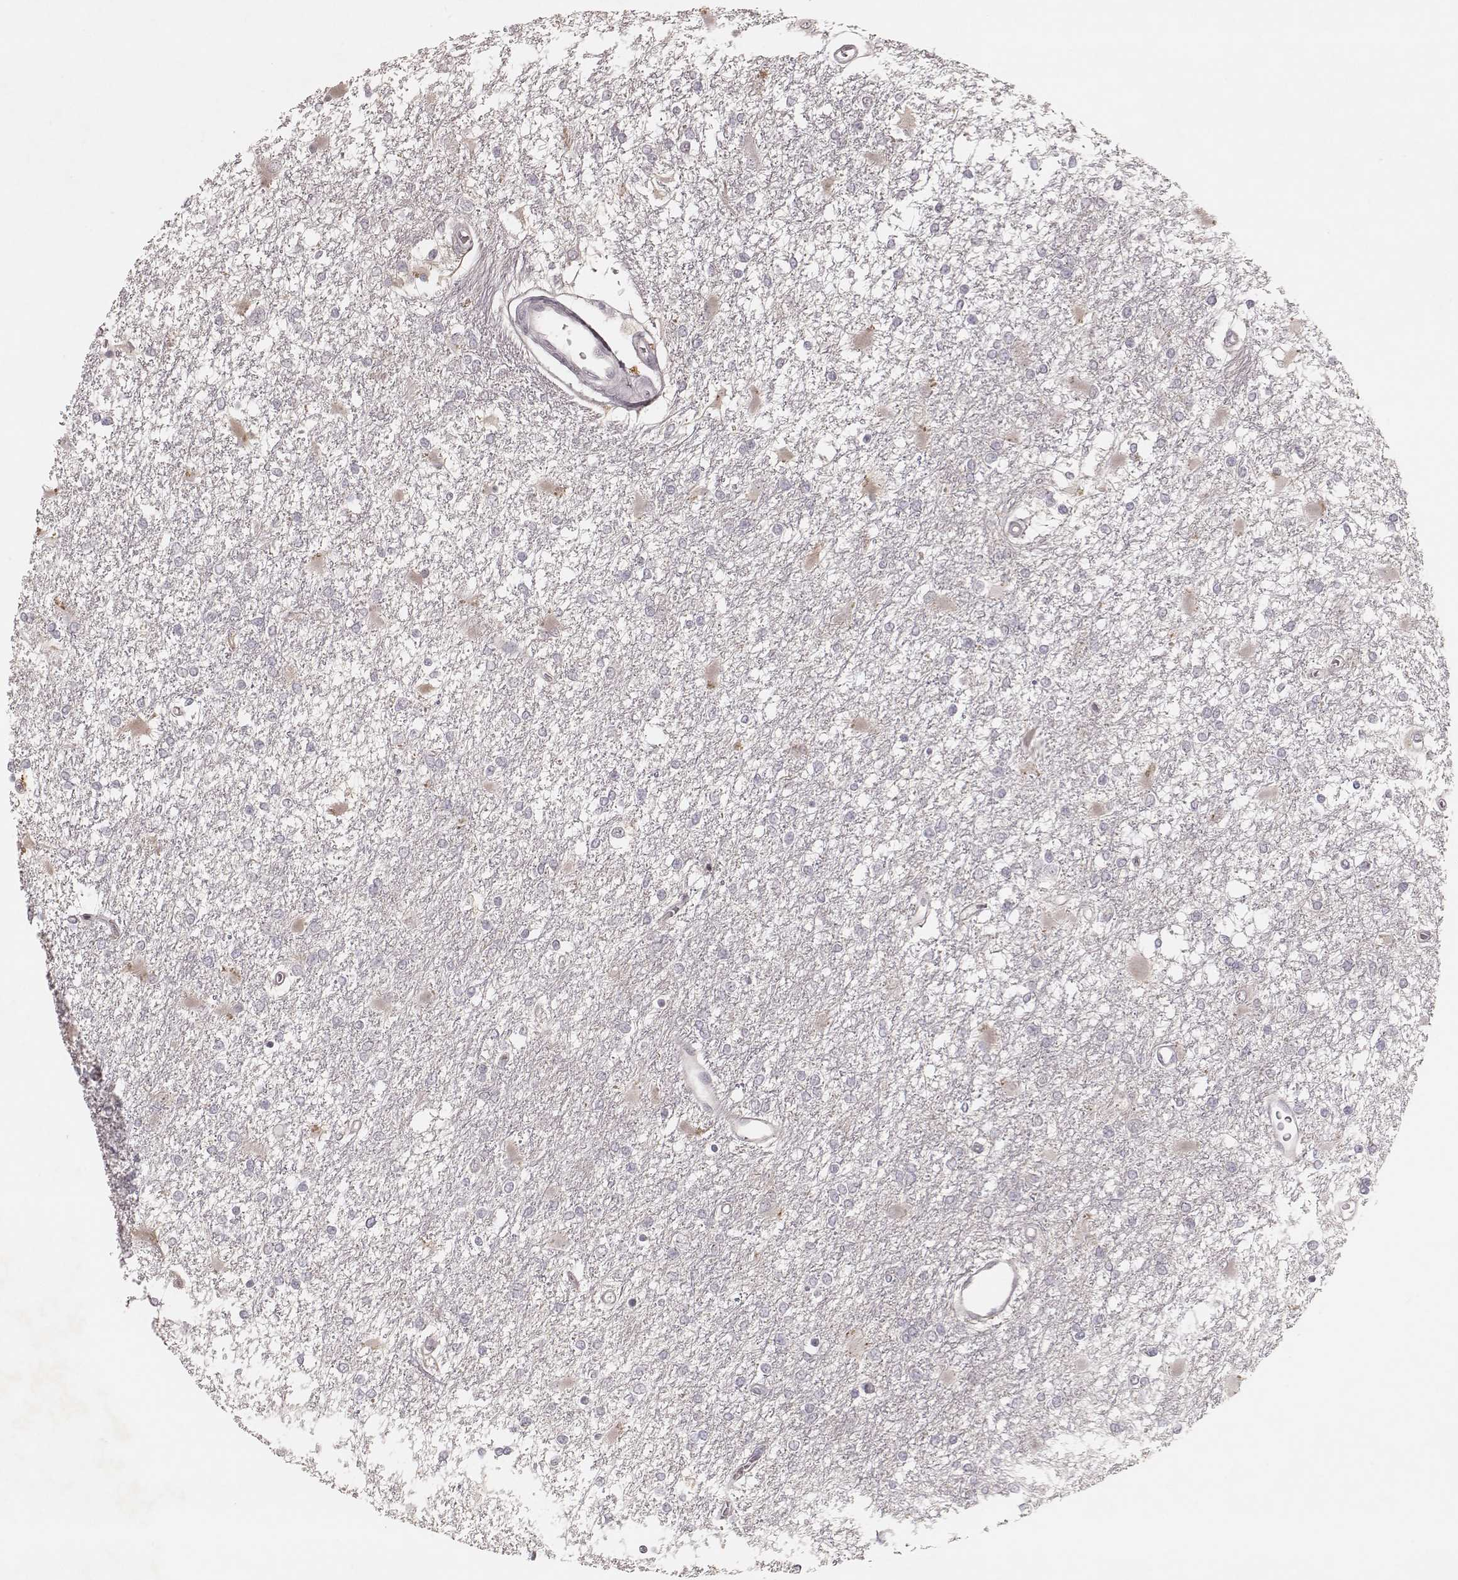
{"staining": {"intensity": "negative", "quantity": "none", "location": "none"}, "tissue": "glioma", "cell_type": "Tumor cells", "image_type": "cancer", "snomed": [{"axis": "morphology", "description": "Glioma, malignant, High grade"}, {"axis": "topography", "description": "Cerebral cortex"}], "caption": "A high-resolution photomicrograph shows immunohistochemistry (IHC) staining of glioma, which reveals no significant staining in tumor cells.", "gene": "FAM13B", "patient": {"sex": "male", "age": 79}}